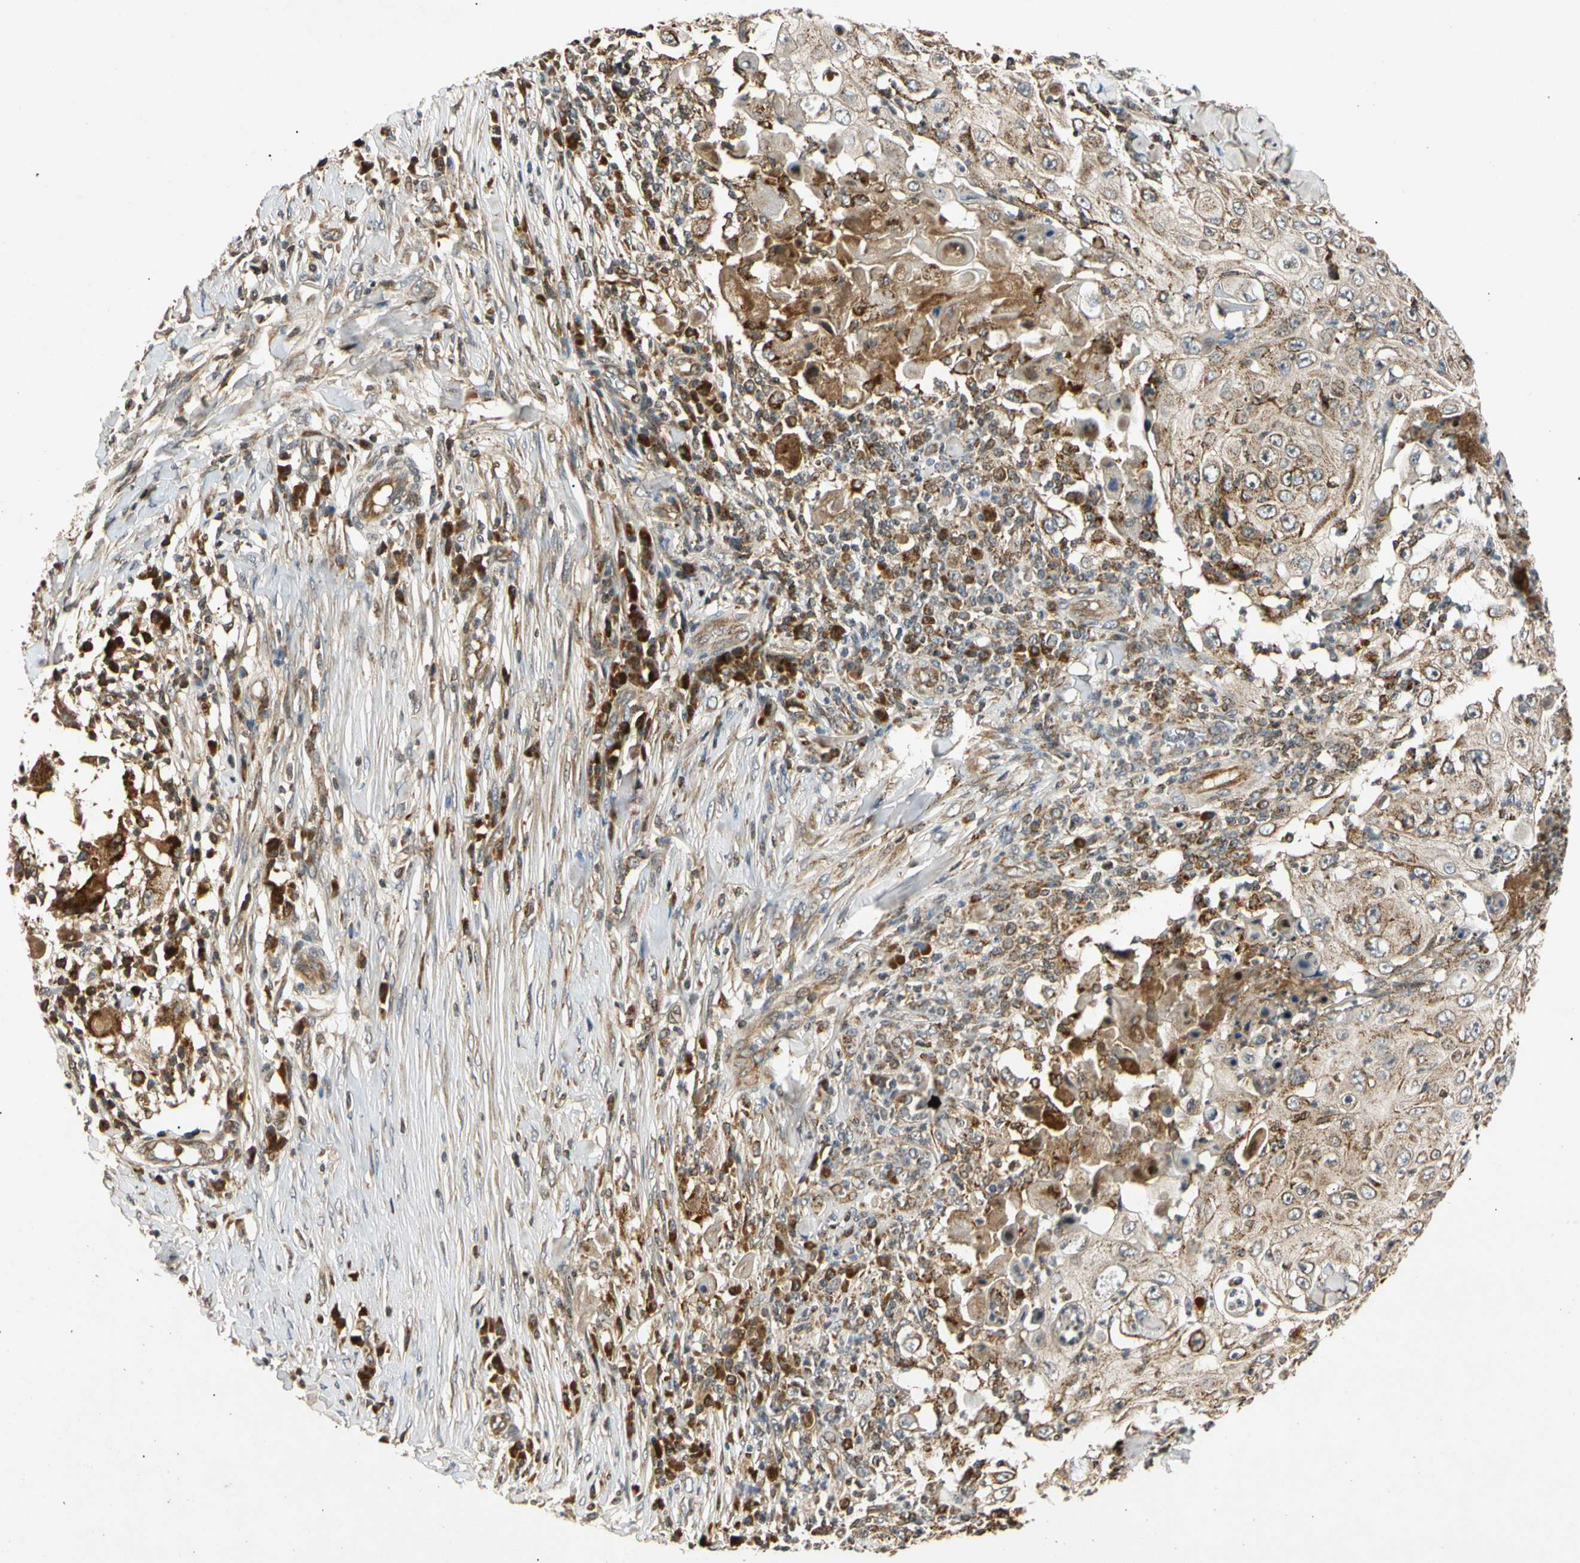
{"staining": {"intensity": "moderate", "quantity": ">75%", "location": "cytoplasmic/membranous"}, "tissue": "skin cancer", "cell_type": "Tumor cells", "image_type": "cancer", "snomed": [{"axis": "morphology", "description": "Squamous cell carcinoma, NOS"}, {"axis": "topography", "description": "Skin"}], "caption": "Human skin squamous cell carcinoma stained with a brown dye shows moderate cytoplasmic/membranous positive expression in approximately >75% of tumor cells.", "gene": "MRPS22", "patient": {"sex": "male", "age": 86}}